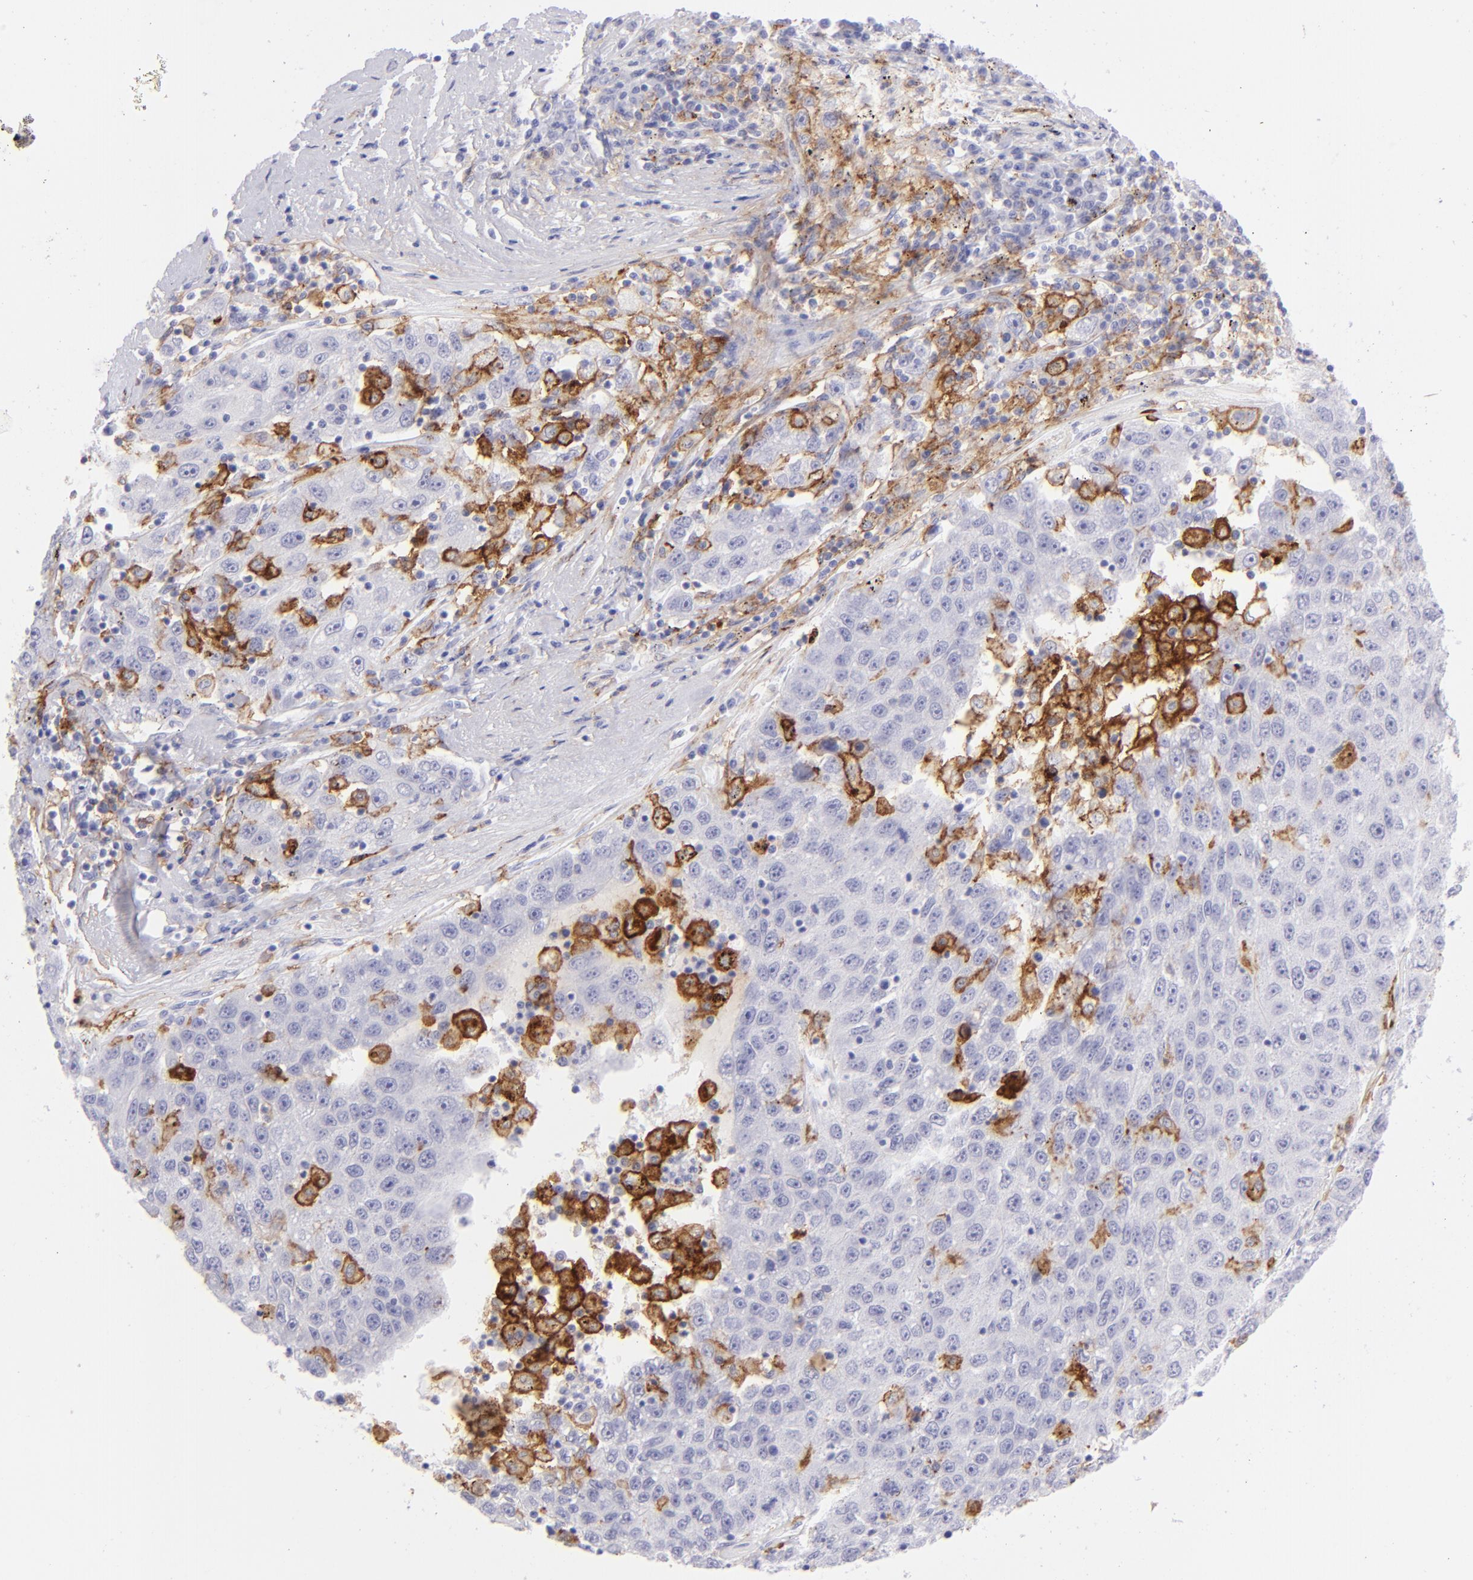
{"staining": {"intensity": "strong", "quantity": "<25%", "location": "cytoplasmic/membranous"}, "tissue": "liver cancer", "cell_type": "Tumor cells", "image_type": "cancer", "snomed": [{"axis": "morphology", "description": "Carcinoma, Hepatocellular, NOS"}, {"axis": "topography", "description": "Liver"}], "caption": "Liver hepatocellular carcinoma tissue exhibits strong cytoplasmic/membranous positivity in approximately <25% of tumor cells (DAB (3,3'-diaminobenzidine) IHC, brown staining for protein, blue staining for nuclei).", "gene": "CD72", "patient": {"sex": "male", "age": 49}}